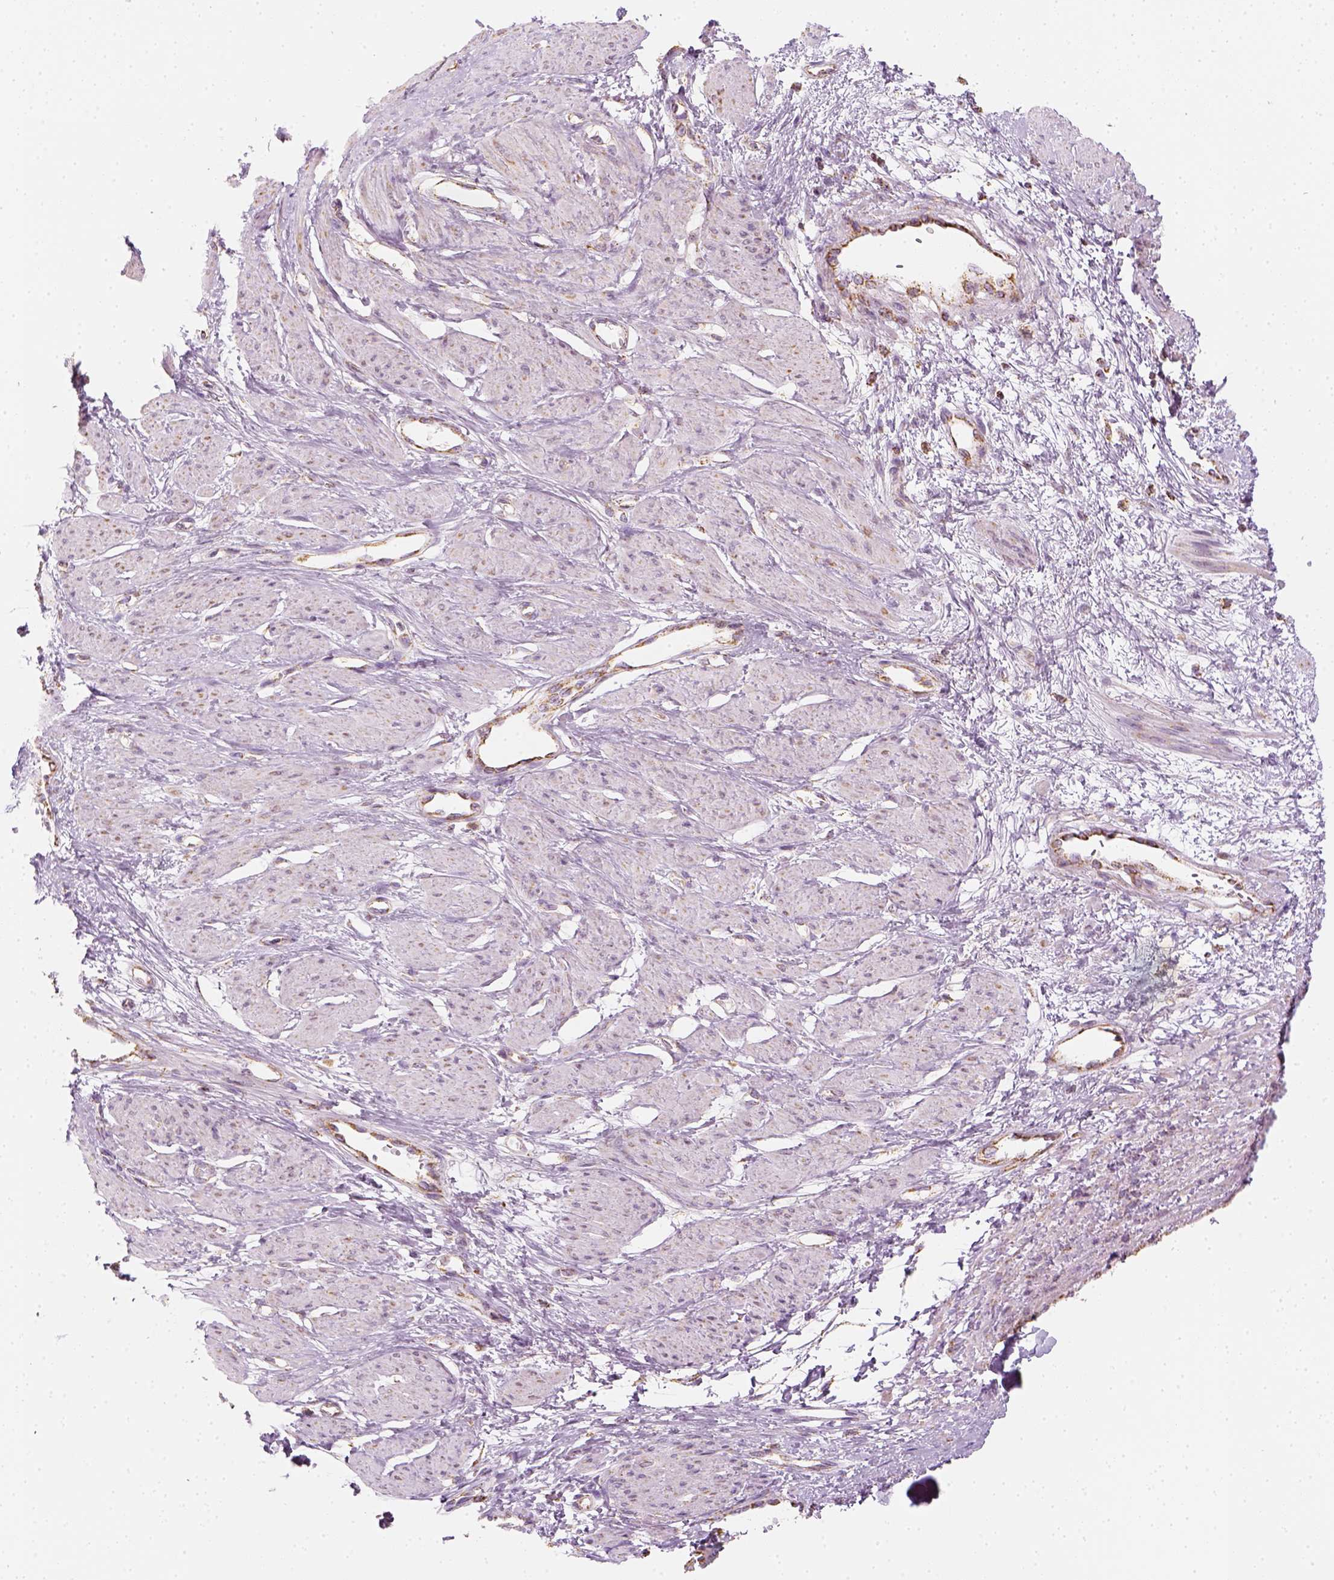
{"staining": {"intensity": "negative", "quantity": "none", "location": "none"}, "tissue": "smooth muscle", "cell_type": "Smooth muscle cells", "image_type": "normal", "snomed": [{"axis": "morphology", "description": "Normal tissue, NOS"}, {"axis": "topography", "description": "Smooth muscle"}, {"axis": "topography", "description": "Uterus"}], "caption": "High power microscopy photomicrograph of an IHC micrograph of normal smooth muscle, revealing no significant positivity in smooth muscle cells.", "gene": "LCA5", "patient": {"sex": "female", "age": 39}}